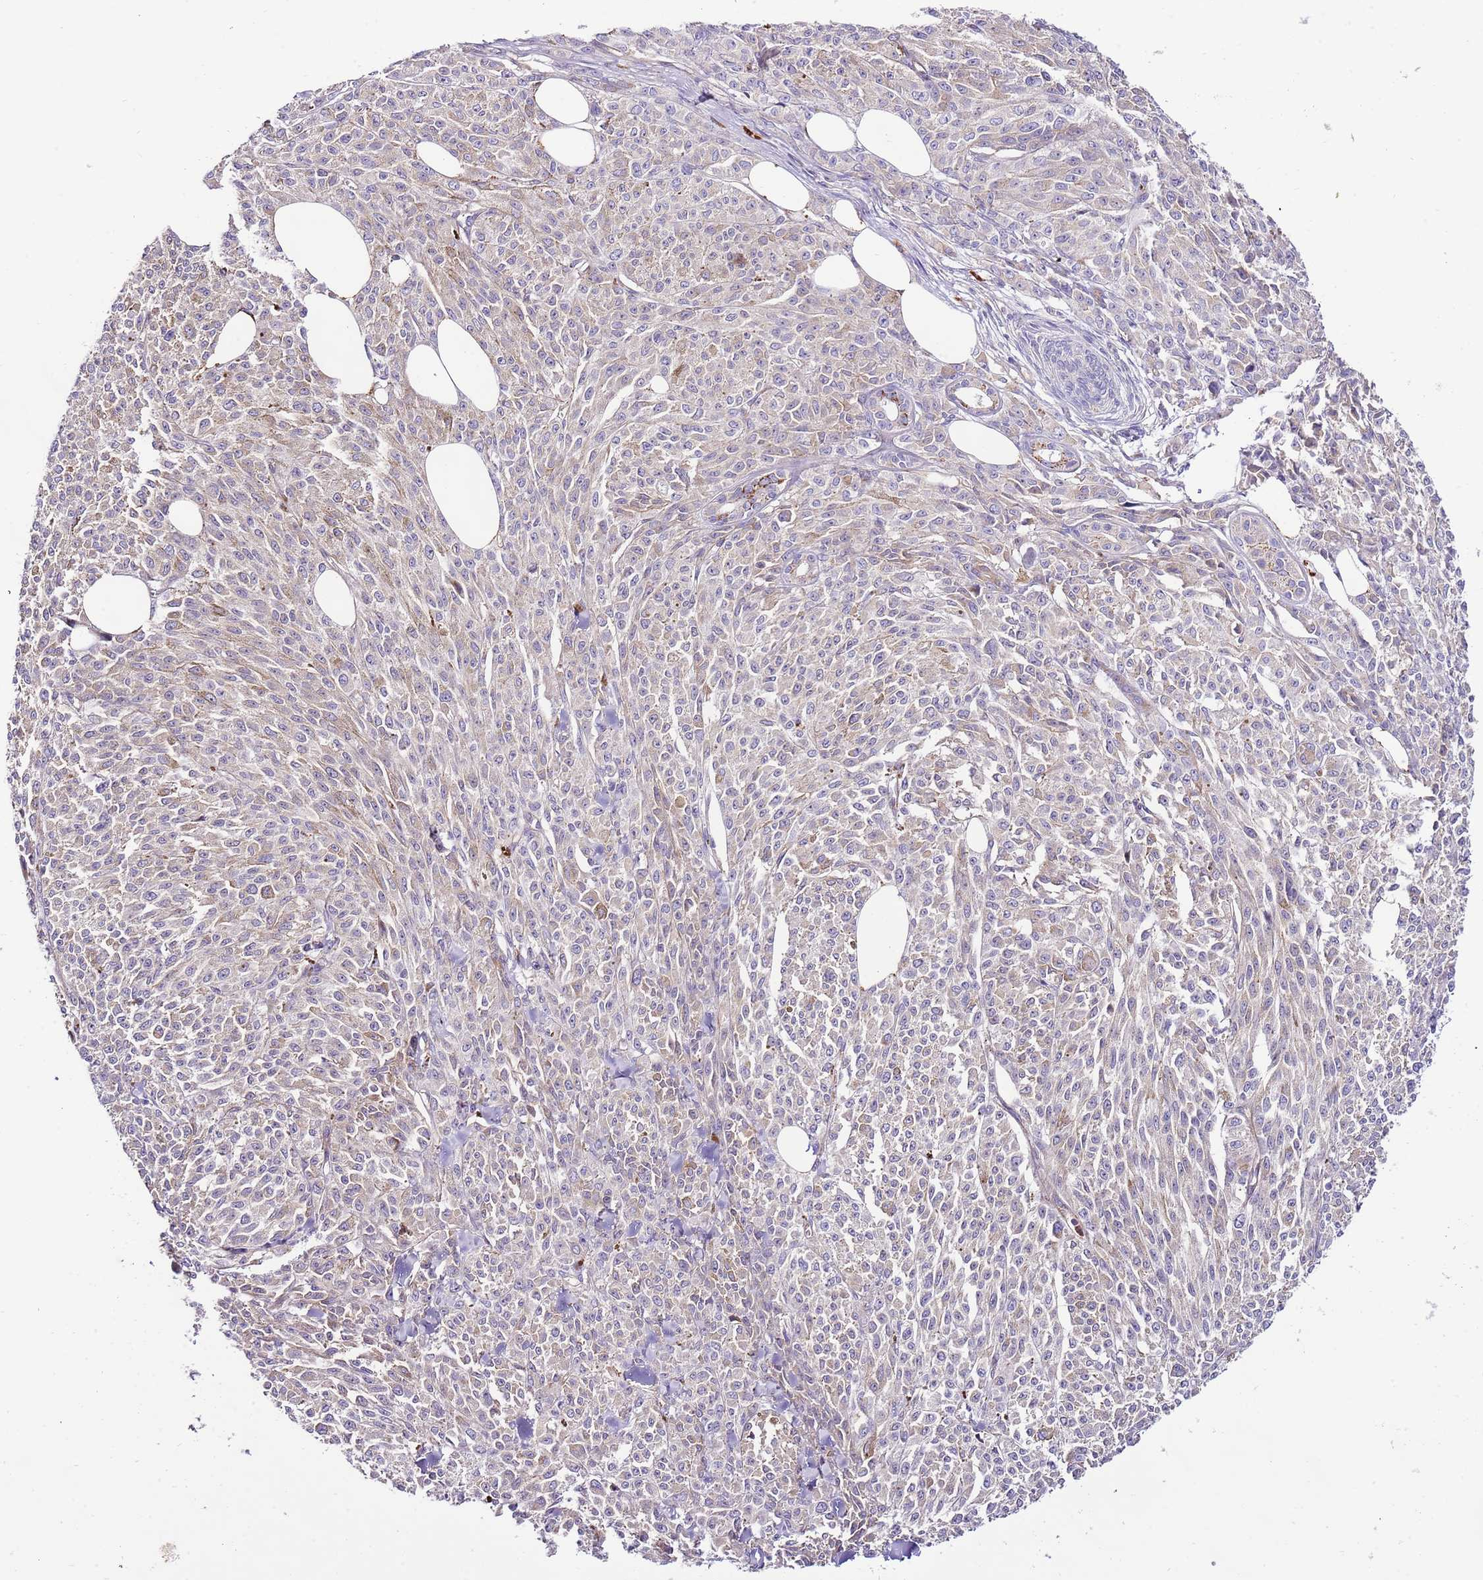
{"staining": {"intensity": "negative", "quantity": "none", "location": "none"}, "tissue": "melanoma", "cell_type": "Tumor cells", "image_type": "cancer", "snomed": [{"axis": "morphology", "description": "Malignant melanoma, NOS"}, {"axis": "topography", "description": "Skin"}], "caption": "This is an immunohistochemistry photomicrograph of melanoma. There is no positivity in tumor cells.", "gene": "DOCK6", "patient": {"sex": "female", "age": 52}}